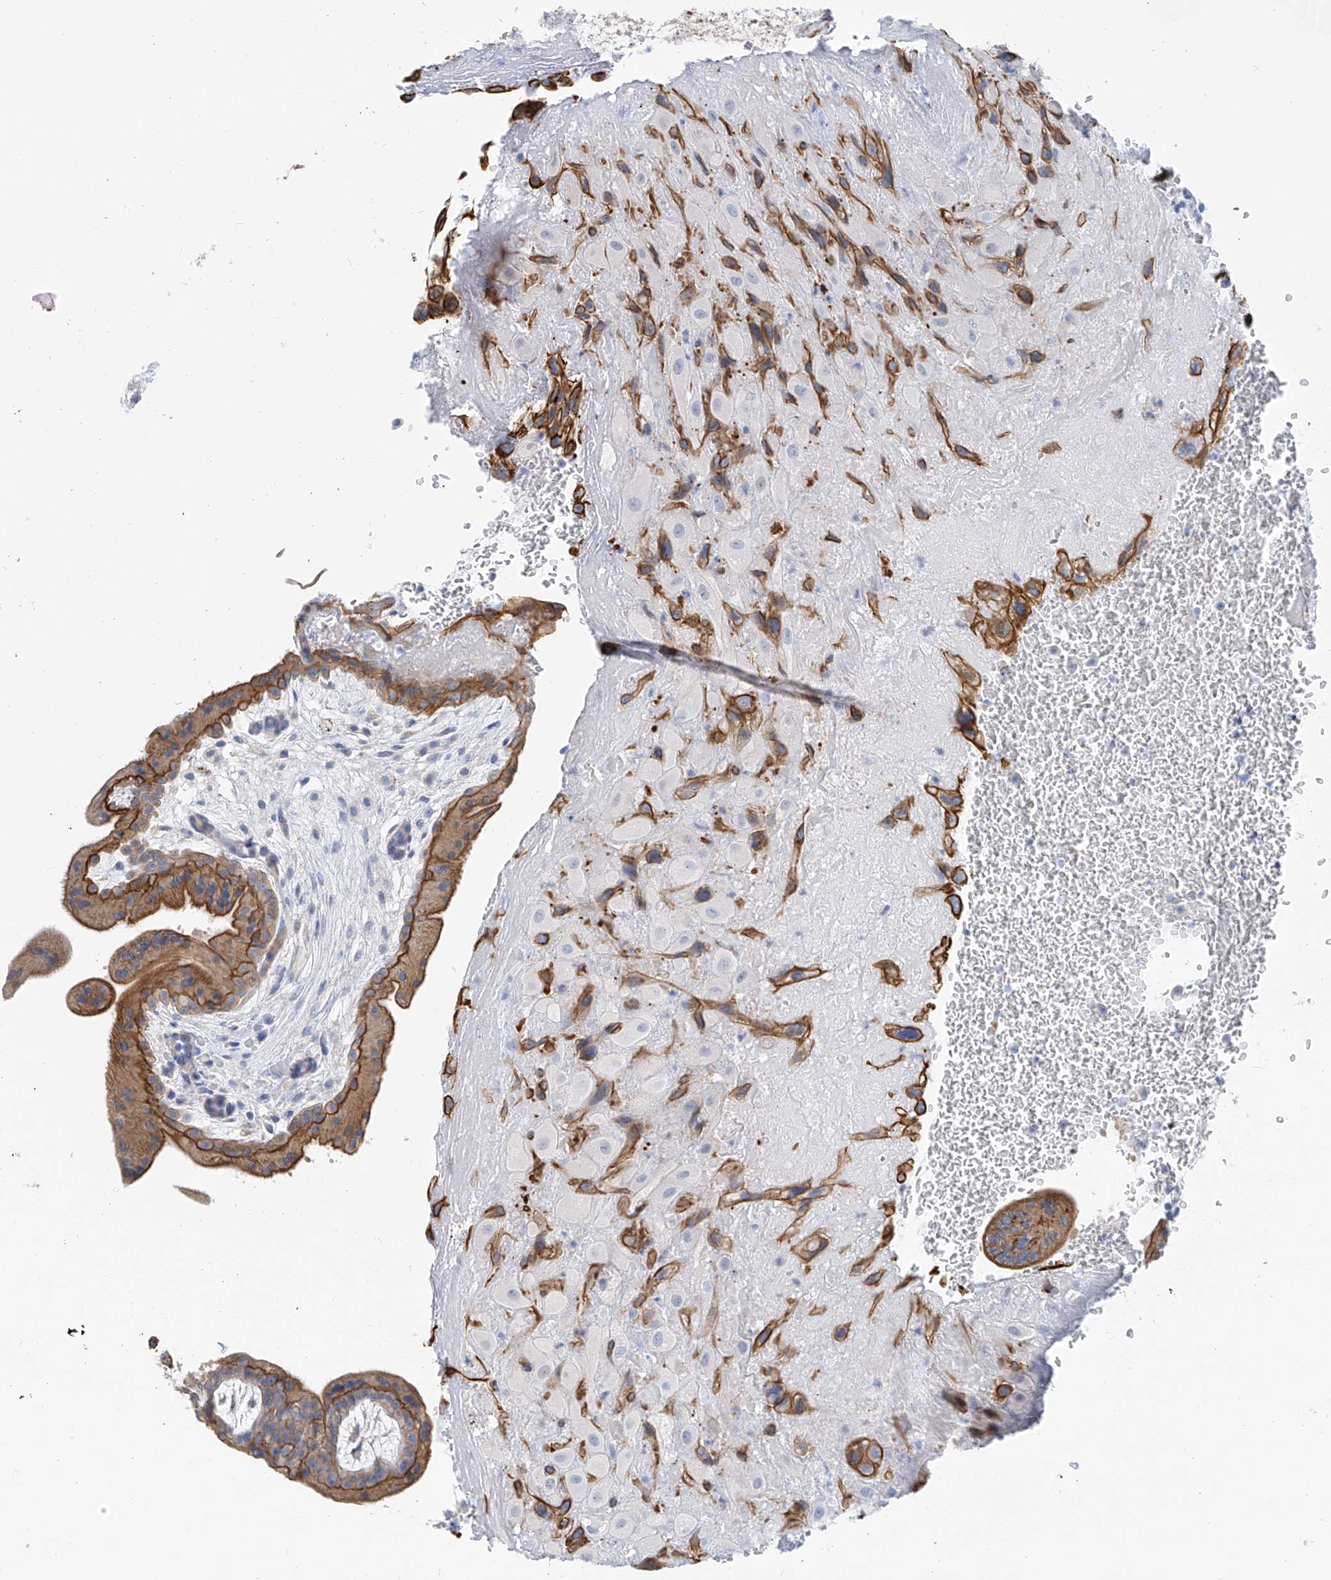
{"staining": {"intensity": "strong", "quantity": ">75%", "location": "cytoplasmic/membranous"}, "tissue": "placenta", "cell_type": "Decidual cells", "image_type": "normal", "snomed": [{"axis": "morphology", "description": "Normal tissue, NOS"}, {"axis": "topography", "description": "Placenta"}], "caption": "Human placenta stained with a protein marker exhibits strong staining in decidual cells.", "gene": "PIK3C2B", "patient": {"sex": "female", "age": 35}}